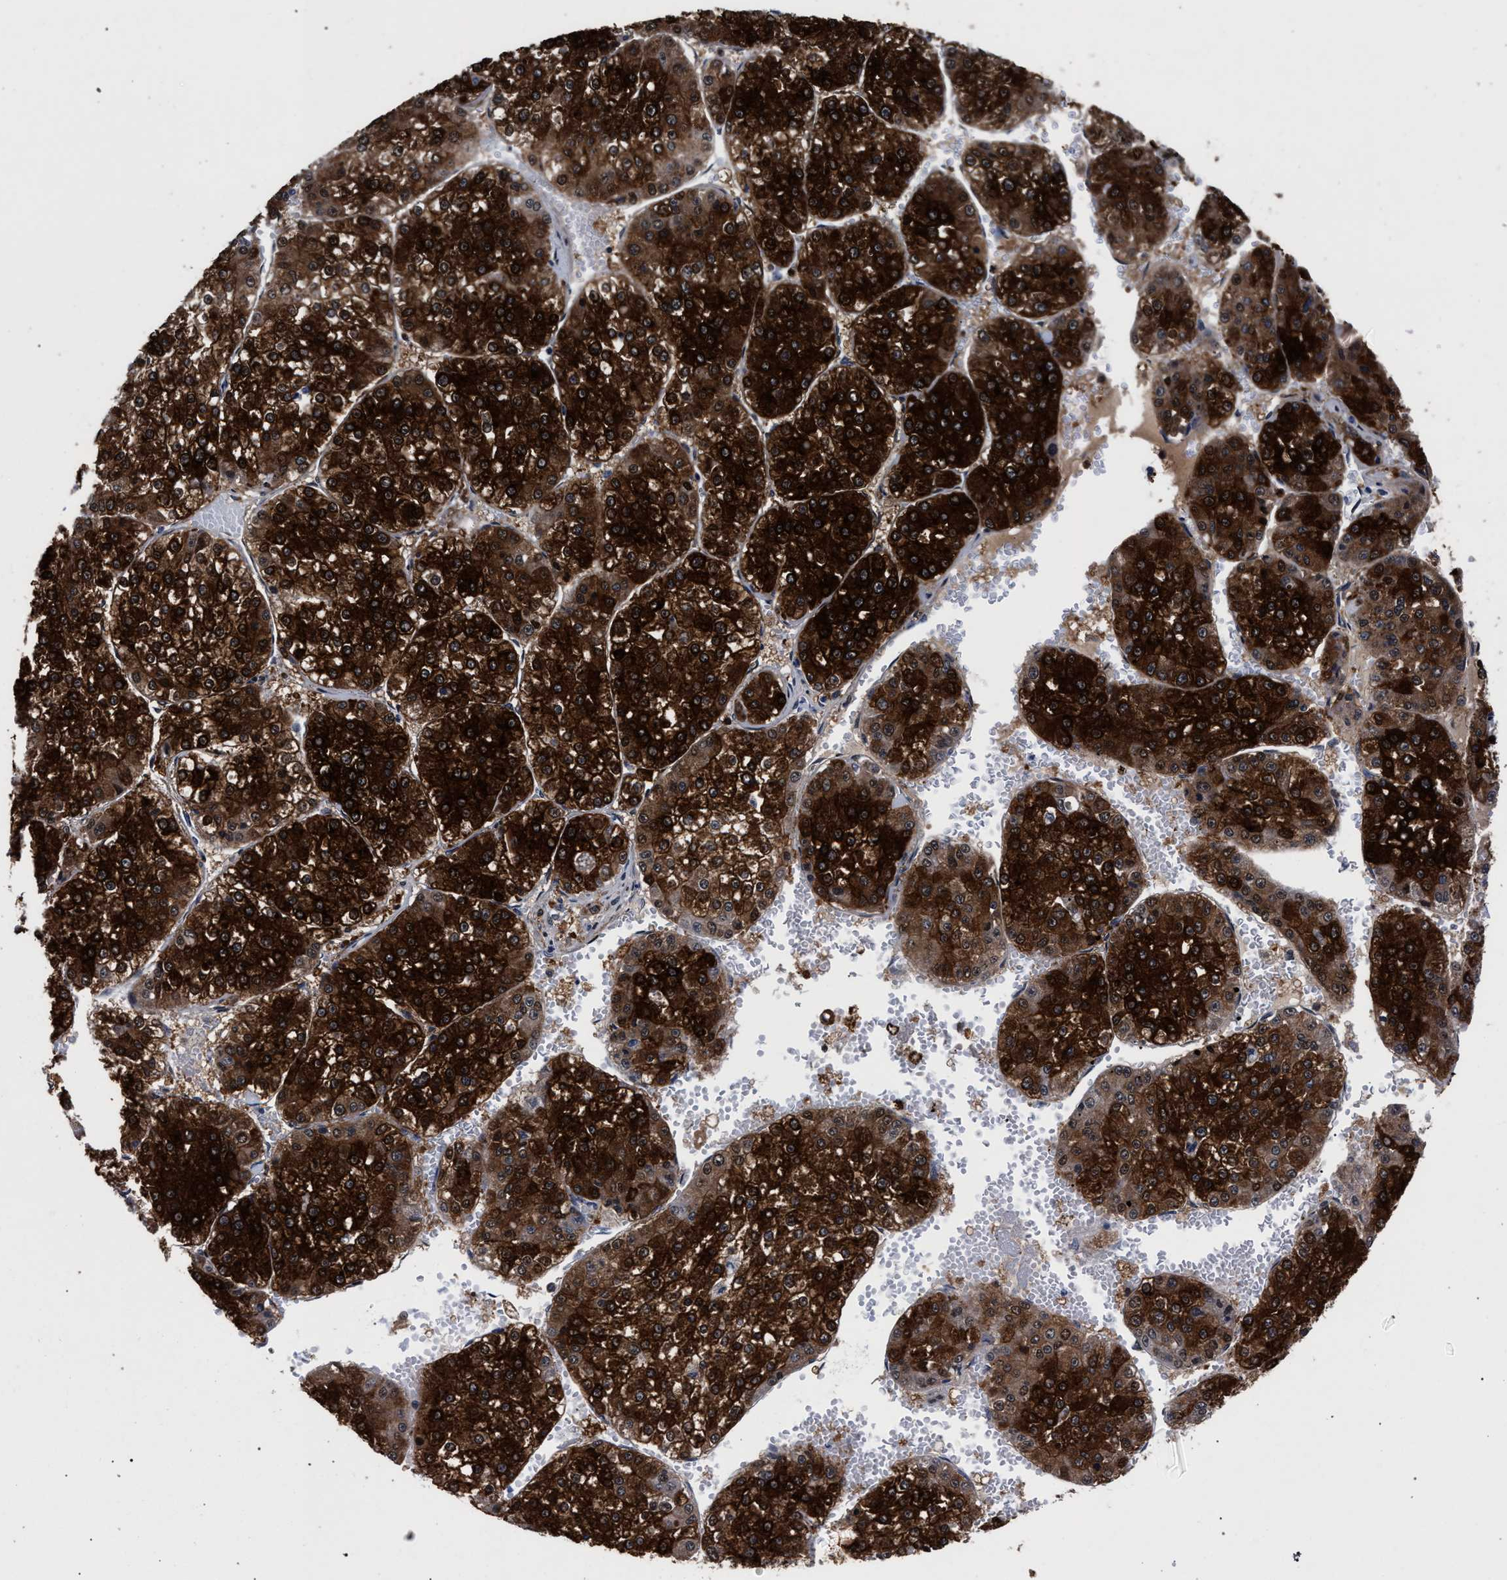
{"staining": {"intensity": "strong", "quantity": ">75%", "location": "cytoplasmic/membranous"}, "tissue": "liver cancer", "cell_type": "Tumor cells", "image_type": "cancer", "snomed": [{"axis": "morphology", "description": "Carcinoma, Hepatocellular, NOS"}, {"axis": "topography", "description": "Liver"}], "caption": "Tumor cells display high levels of strong cytoplasmic/membranous expression in about >75% of cells in human liver cancer.", "gene": "ZNF462", "patient": {"sex": "female", "age": 73}}